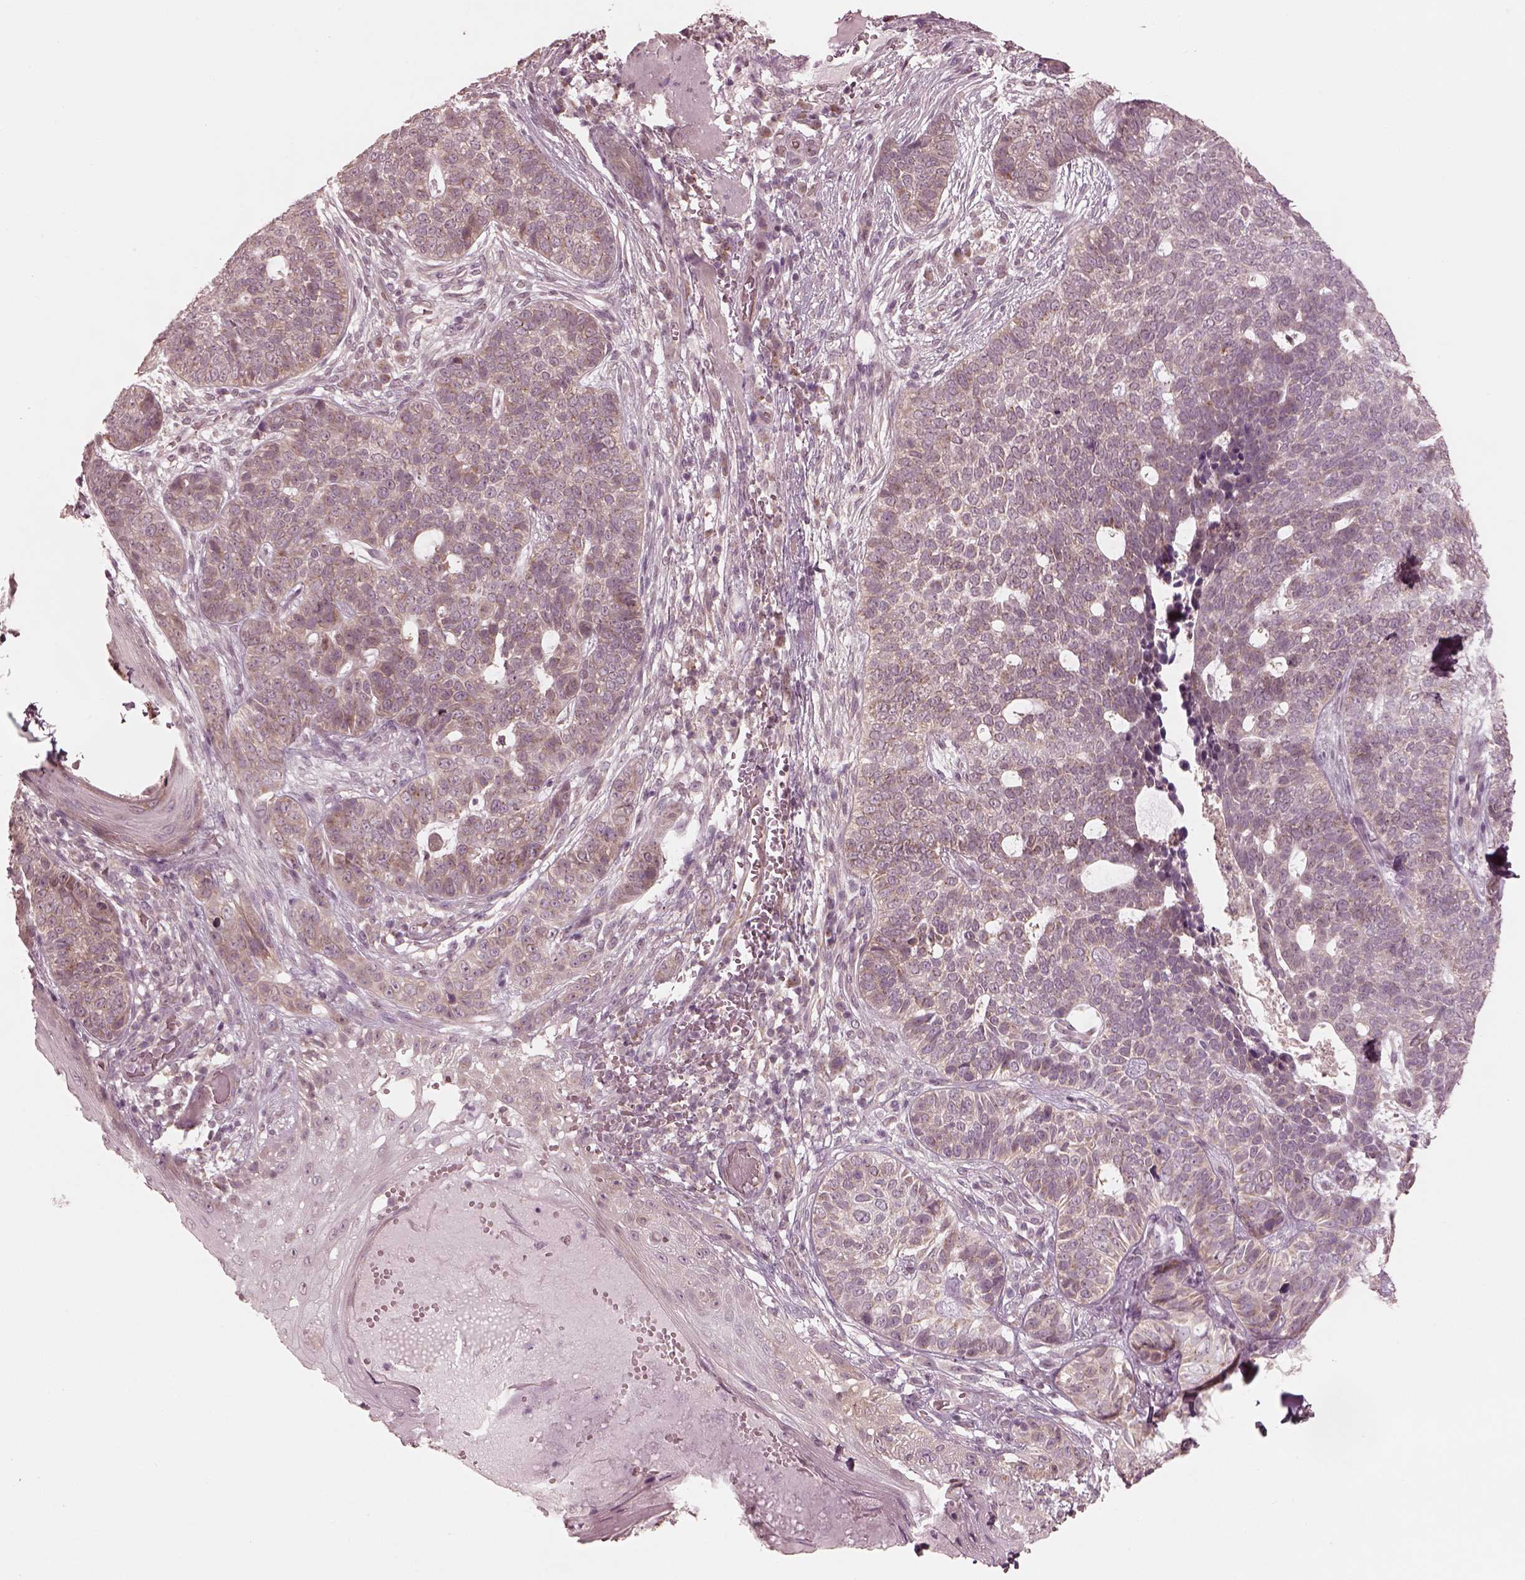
{"staining": {"intensity": "weak", "quantity": "<25%", "location": "cytoplasmic/membranous"}, "tissue": "skin cancer", "cell_type": "Tumor cells", "image_type": "cancer", "snomed": [{"axis": "morphology", "description": "Basal cell carcinoma"}, {"axis": "topography", "description": "Skin"}], "caption": "Immunohistochemistry (IHC) photomicrograph of neoplastic tissue: skin cancer stained with DAB reveals no significant protein expression in tumor cells.", "gene": "IQCB1", "patient": {"sex": "female", "age": 69}}